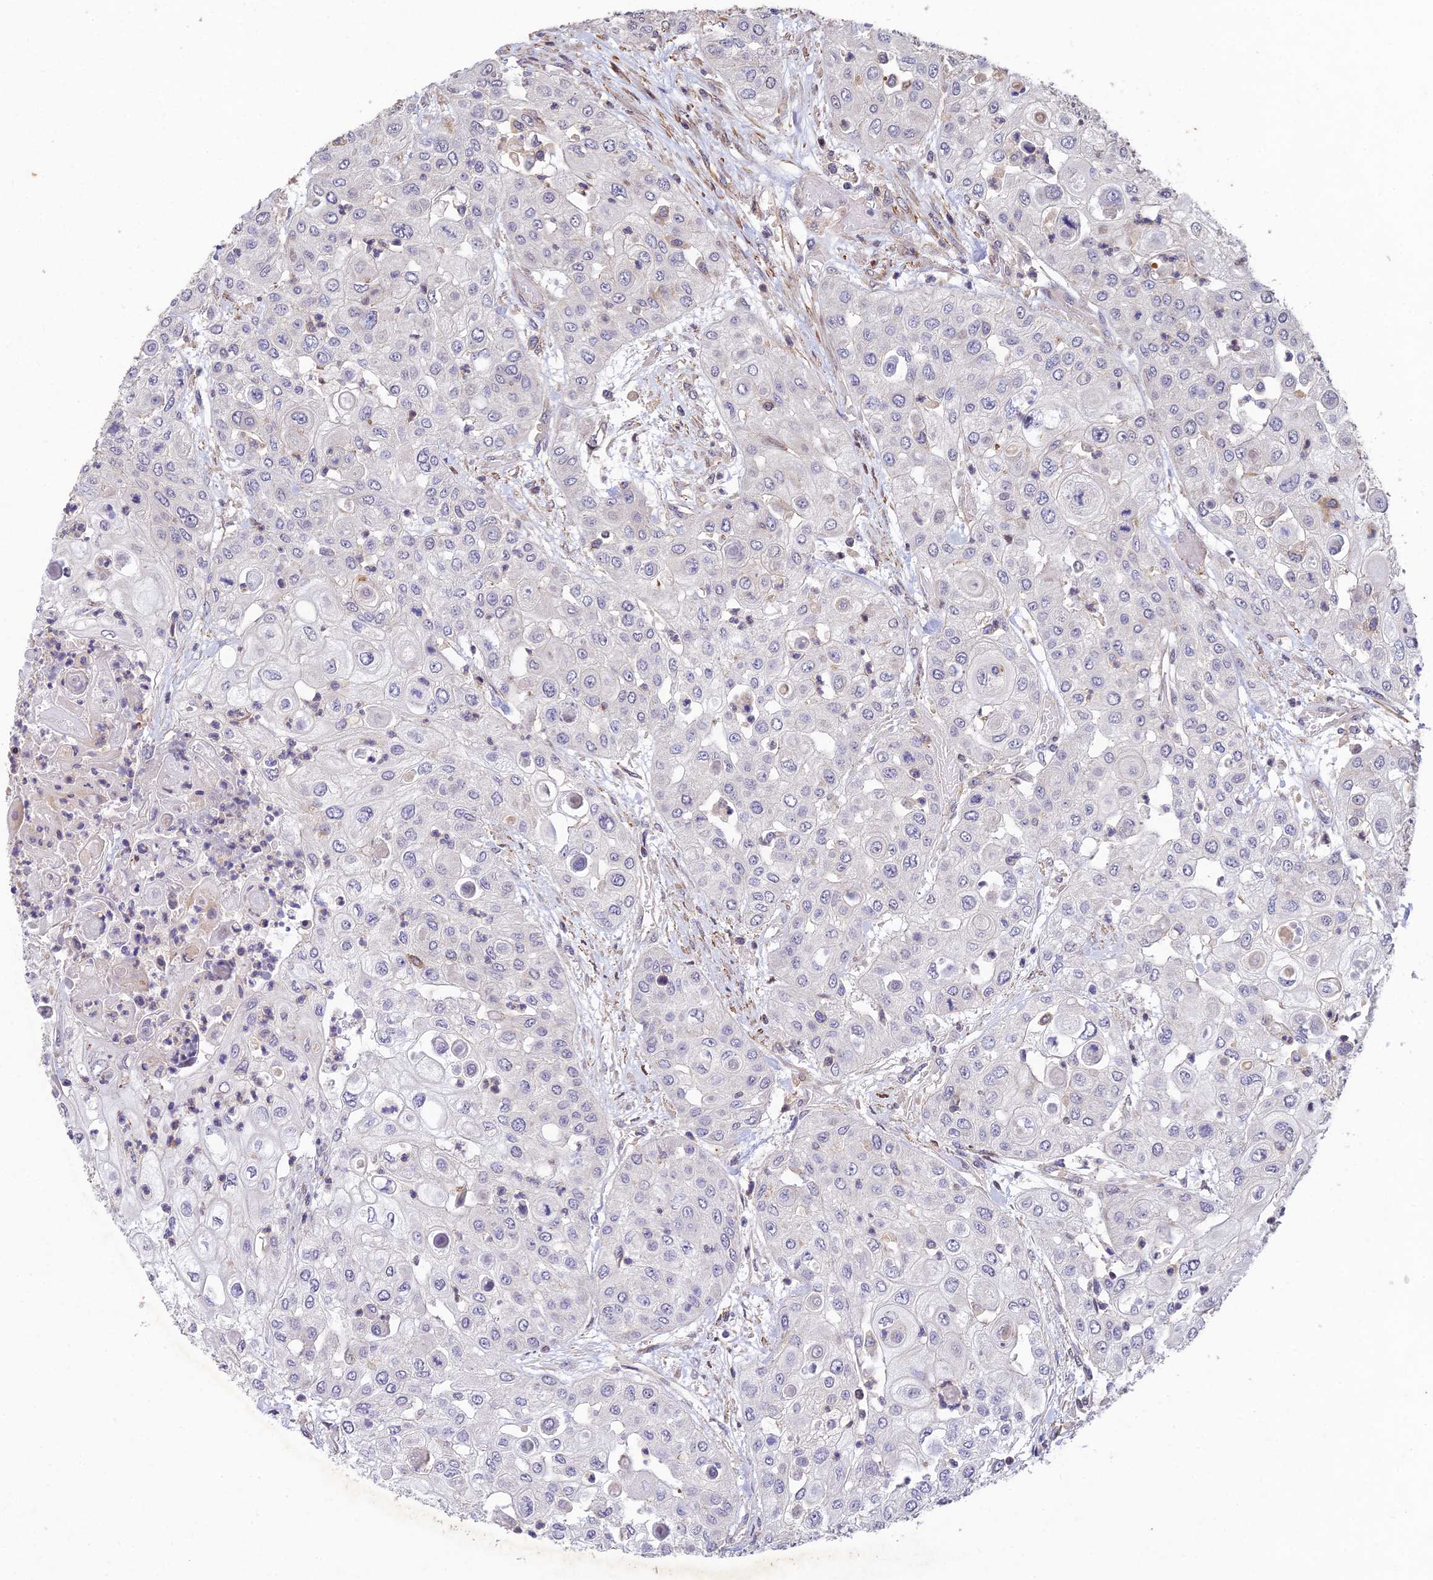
{"staining": {"intensity": "negative", "quantity": "none", "location": "none"}, "tissue": "urothelial cancer", "cell_type": "Tumor cells", "image_type": "cancer", "snomed": [{"axis": "morphology", "description": "Urothelial carcinoma, High grade"}, {"axis": "topography", "description": "Urinary bladder"}], "caption": "The immunohistochemistry (IHC) histopathology image has no significant expression in tumor cells of urothelial cancer tissue.", "gene": "RELCH", "patient": {"sex": "female", "age": 79}}